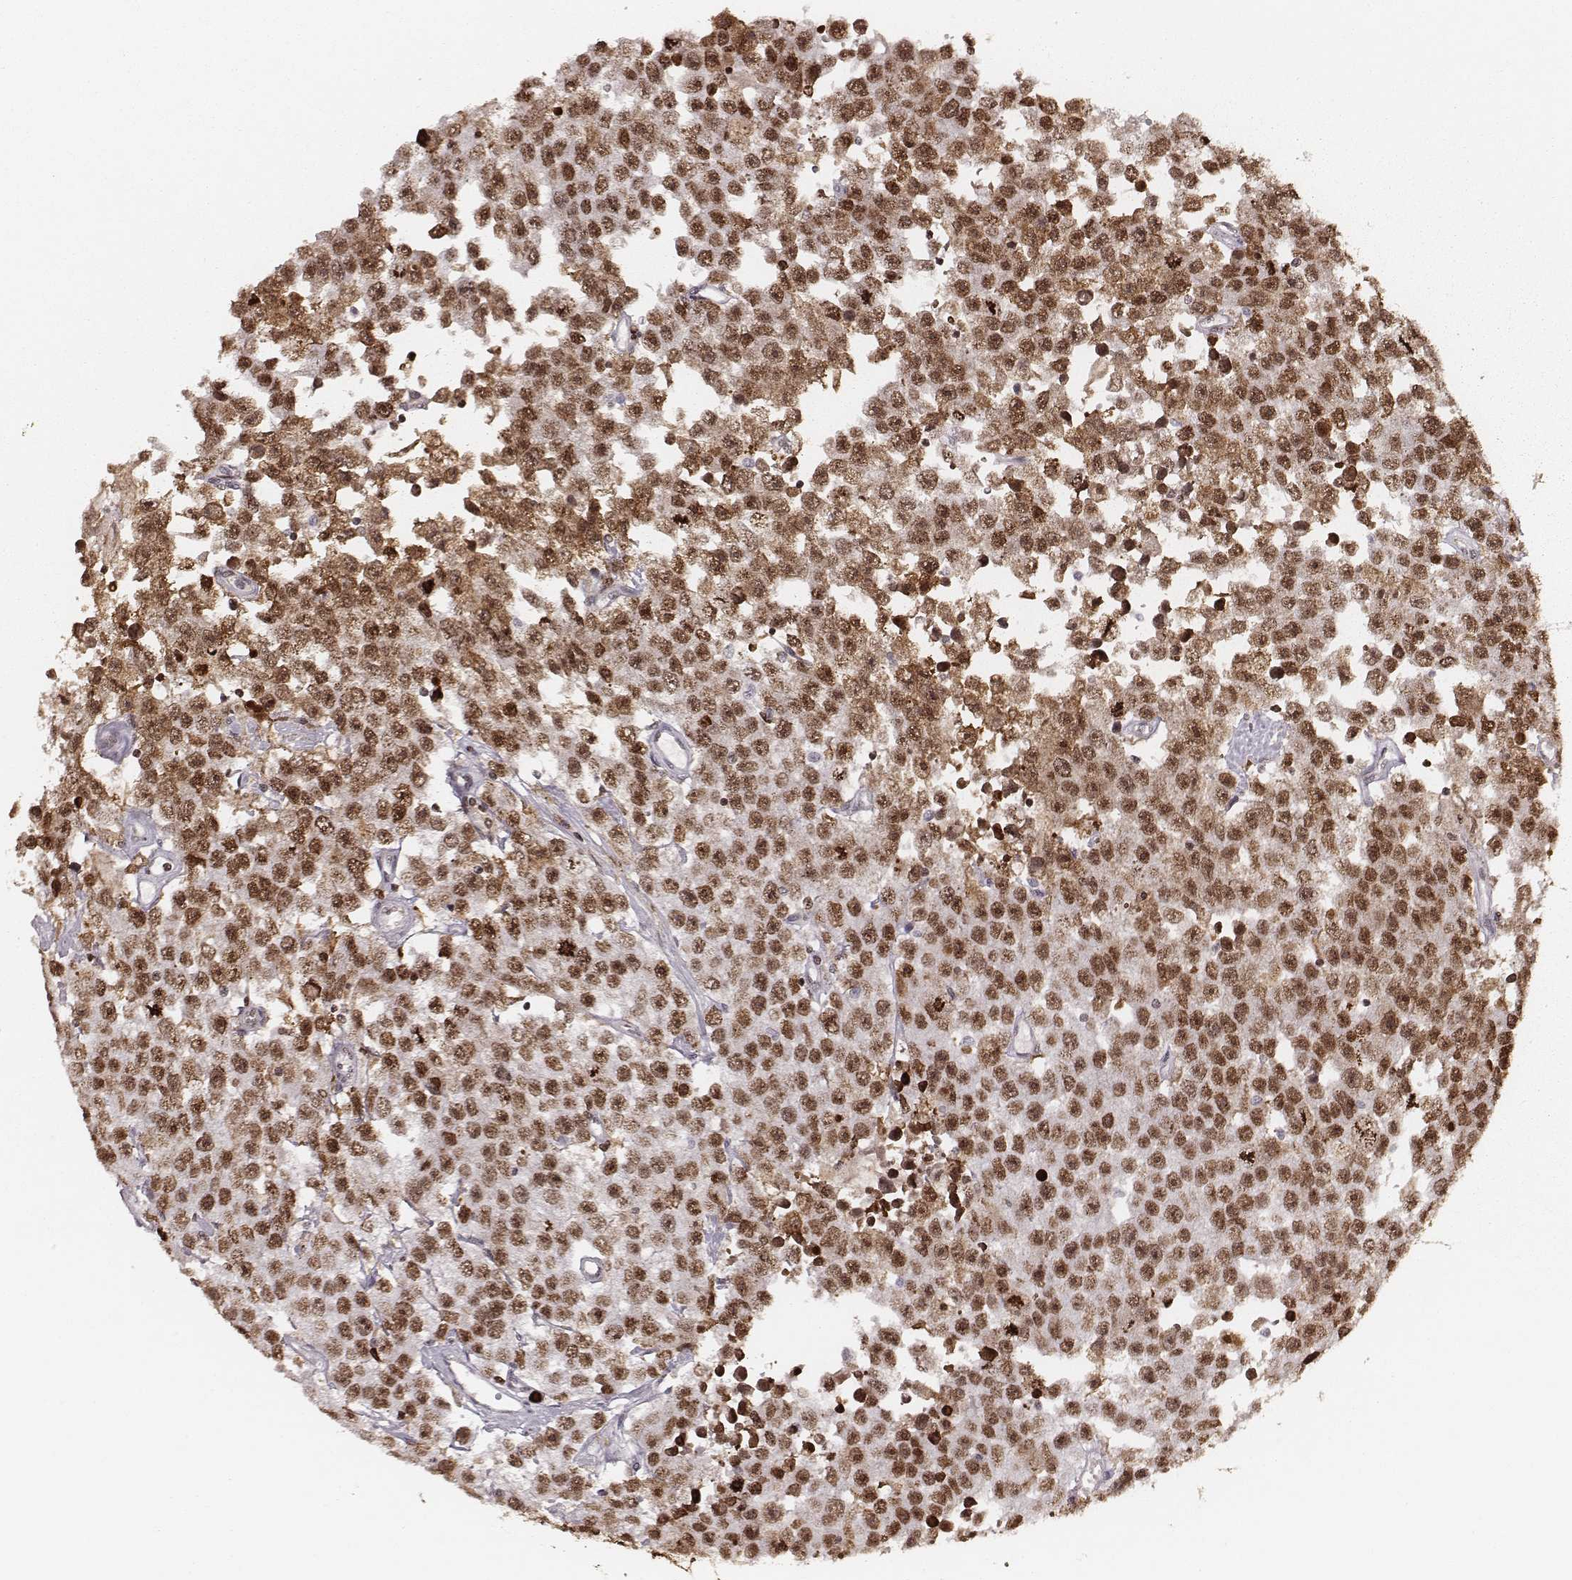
{"staining": {"intensity": "moderate", "quantity": ">75%", "location": "nuclear"}, "tissue": "testis cancer", "cell_type": "Tumor cells", "image_type": "cancer", "snomed": [{"axis": "morphology", "description": "Seminoma, NOS"}, {"axis": "topography", "description": "Testis"}], "caption": "Human testis cancer stained with a protein marker reveals moderate staining in tumor cells.", "gene": "PARP1", "patient": {"sex": "male", "age": 52}}